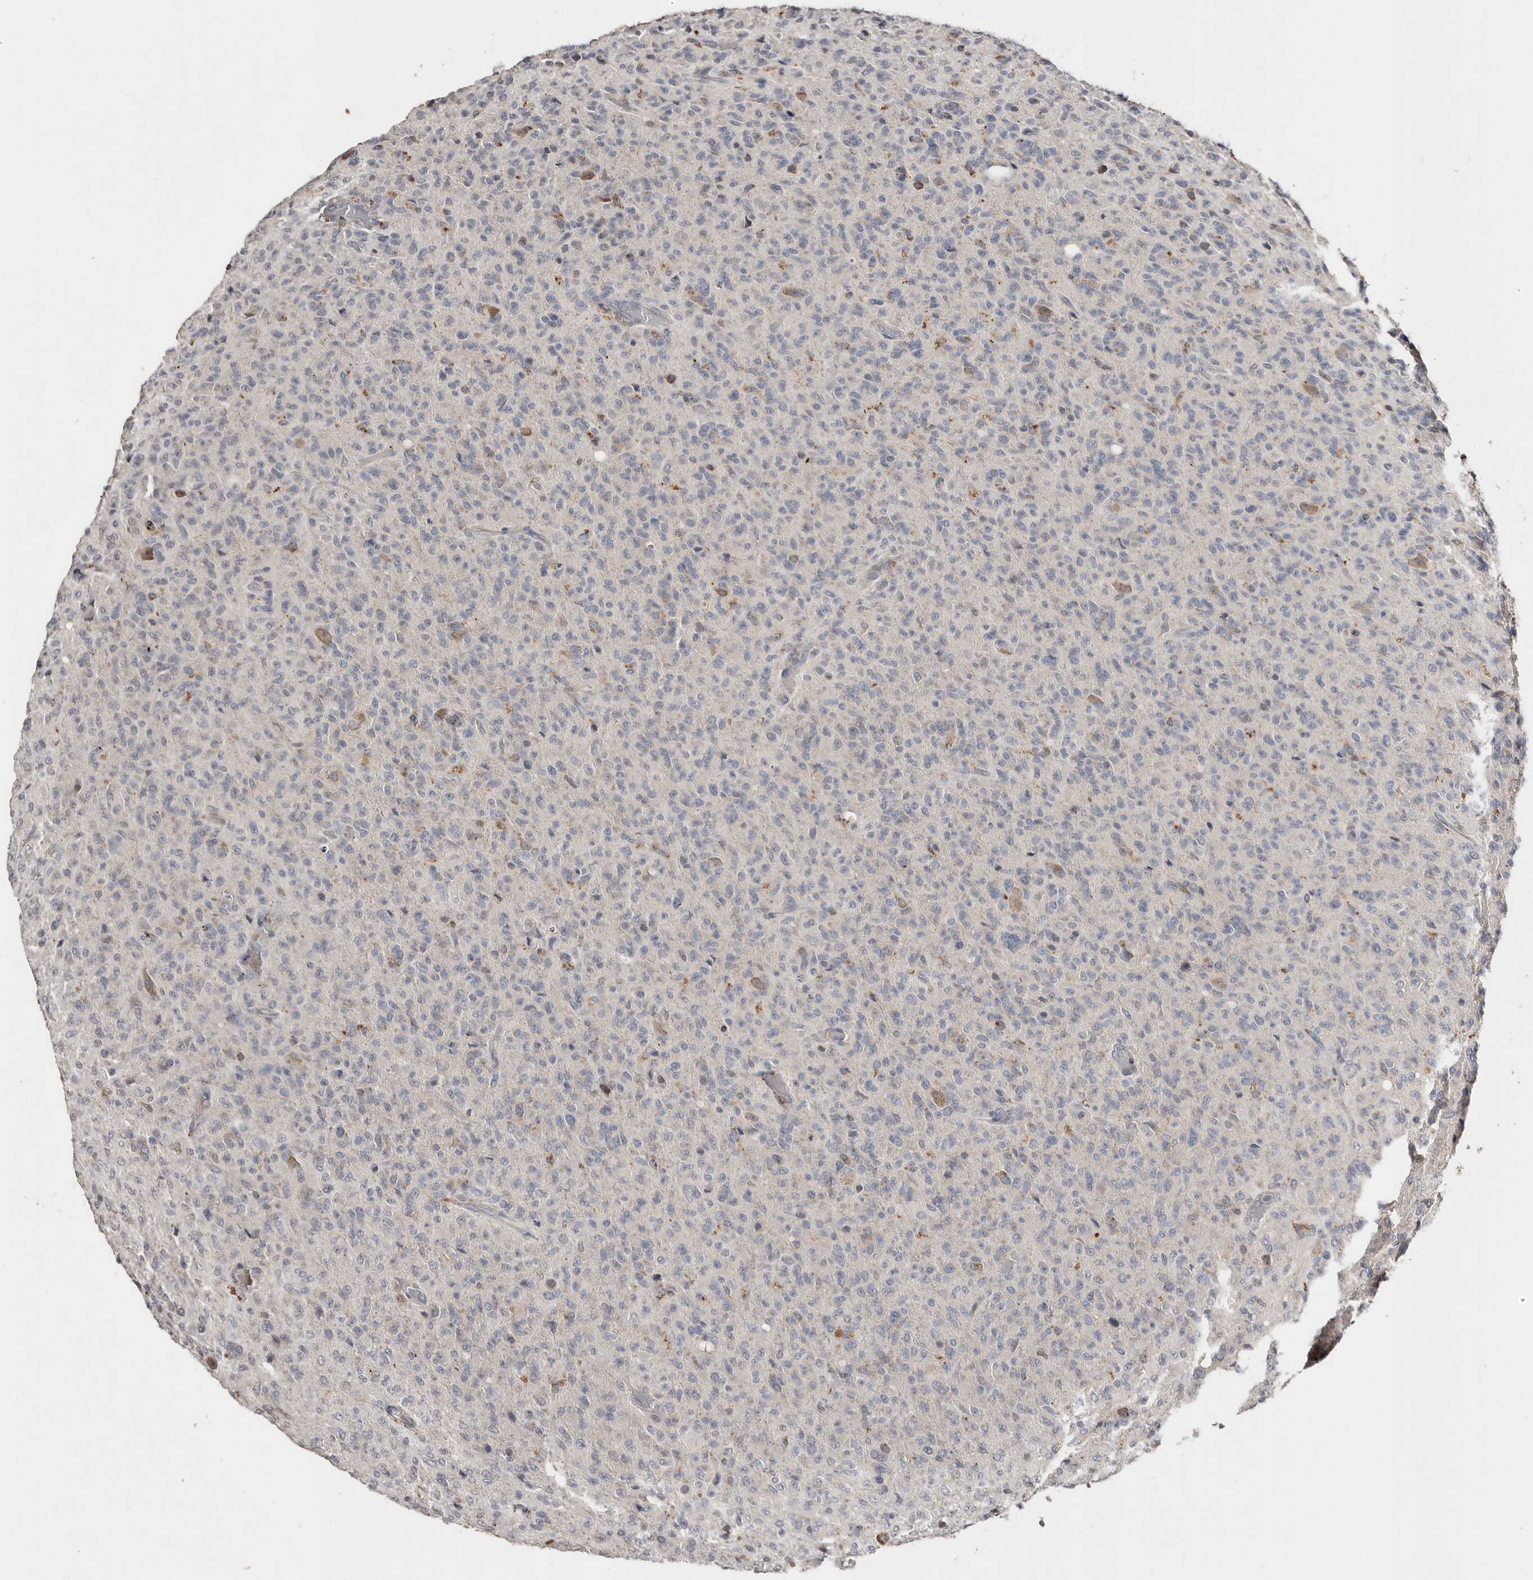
{"staining": {"intensity": "negative", "quantity": "none", "location": "none"}, "tissue": "glioma", "cell_type": "Tumor cells", "image_type": "cancer", "snomed": [{"axis": "morphology", "description": "Glioma, malignant, High grade"}, {"axis": "topography", "description": "Brain"}], "caption": "IHC photomicrograph of human malignant glioma (high-grade) stained for a protein (brown), which shows no positivity in tumor cells.", "gene": "SLC39A2", "patient": {"sex": "female", "age": 57}}